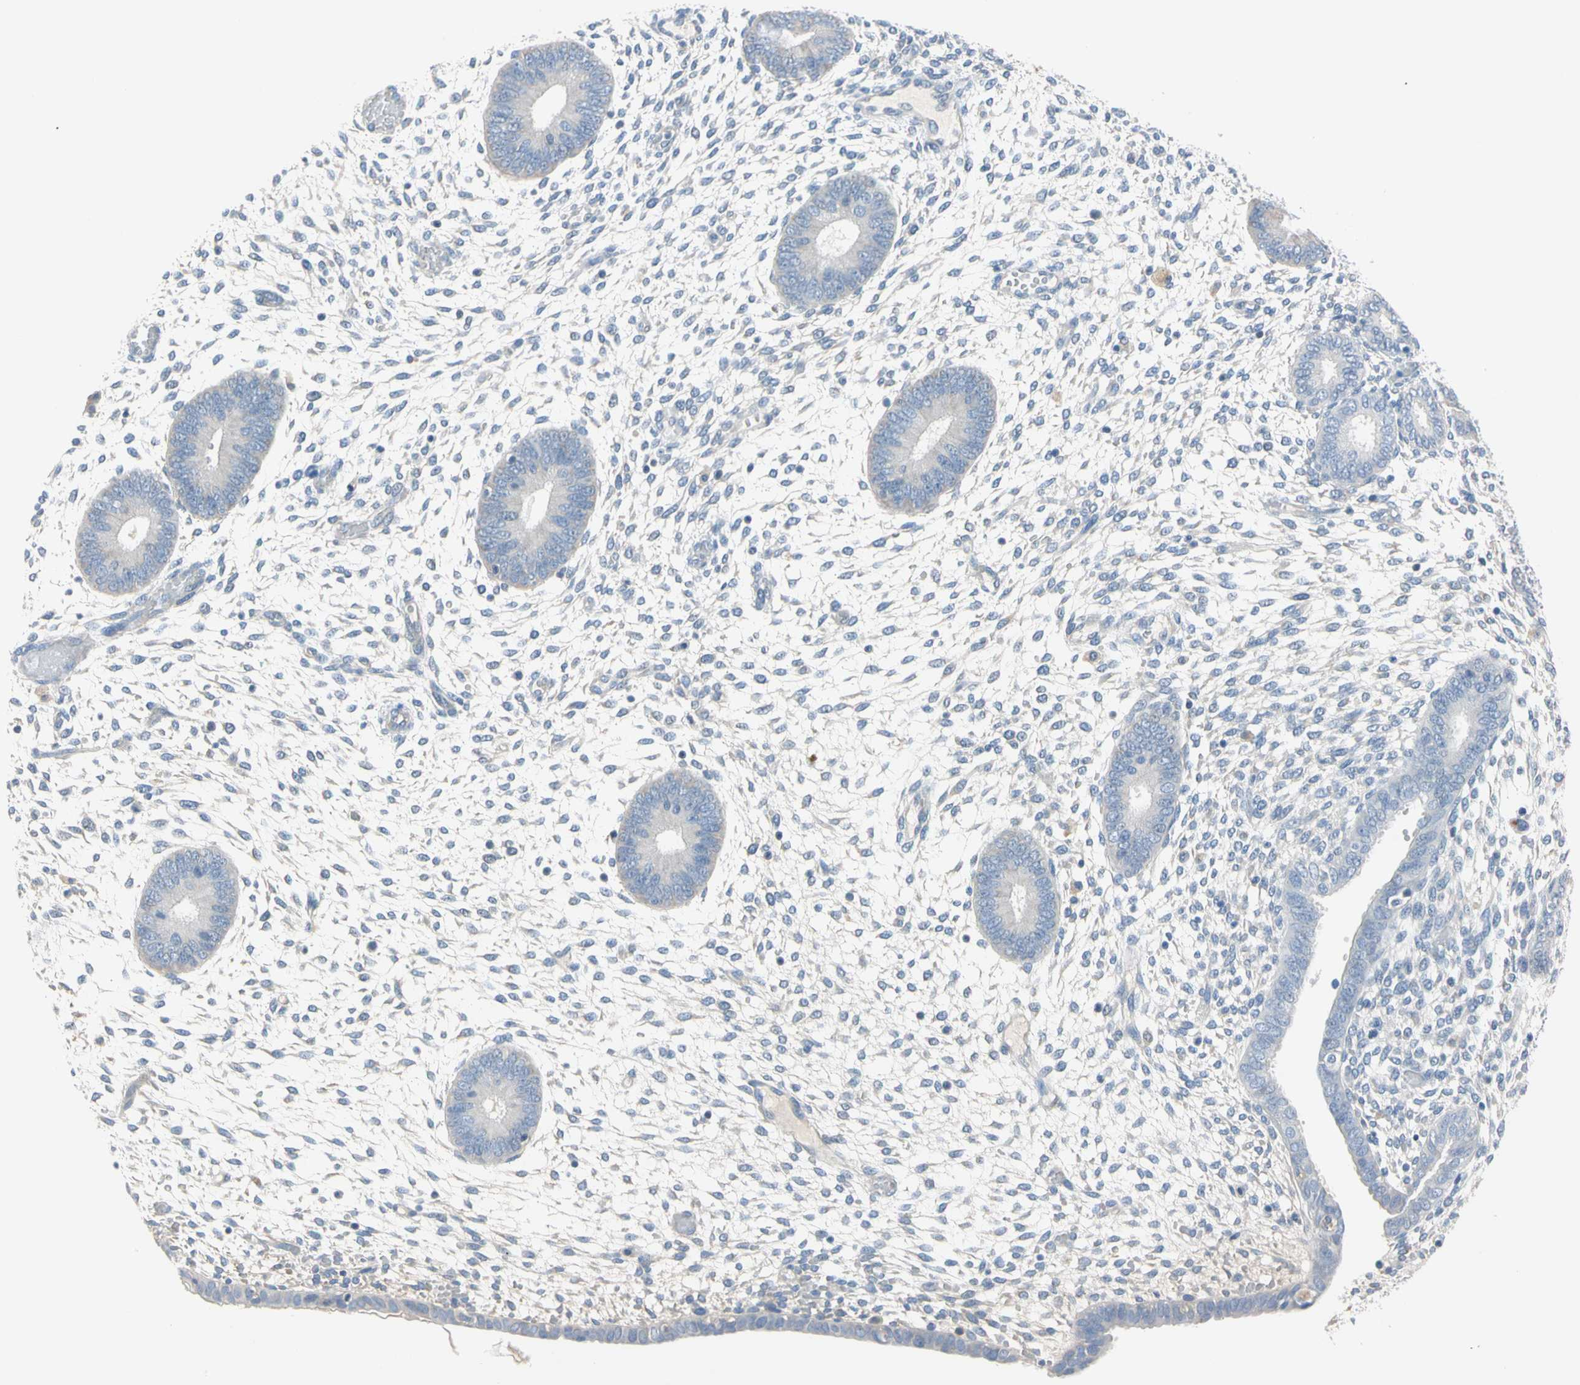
{"staining": {"intensity": "negative", "quantity": "none", "location": "none"}, "tissue": "endometrium", "cell_type": "Cells in endometrial stroma", "image_type": "normal", "snomed": [{"axis": "morphology", "description": "Normal tissue, NOS"}, {"axis": "topography", "description": "Endometrium"}], "caption": "IHC image of unremarkable human endometrium stained for a protein (brown), which shows no expression in cells in endometrial stroma.", "gene": "MARK1", "patient": {"sex": "female", "age": 42}}